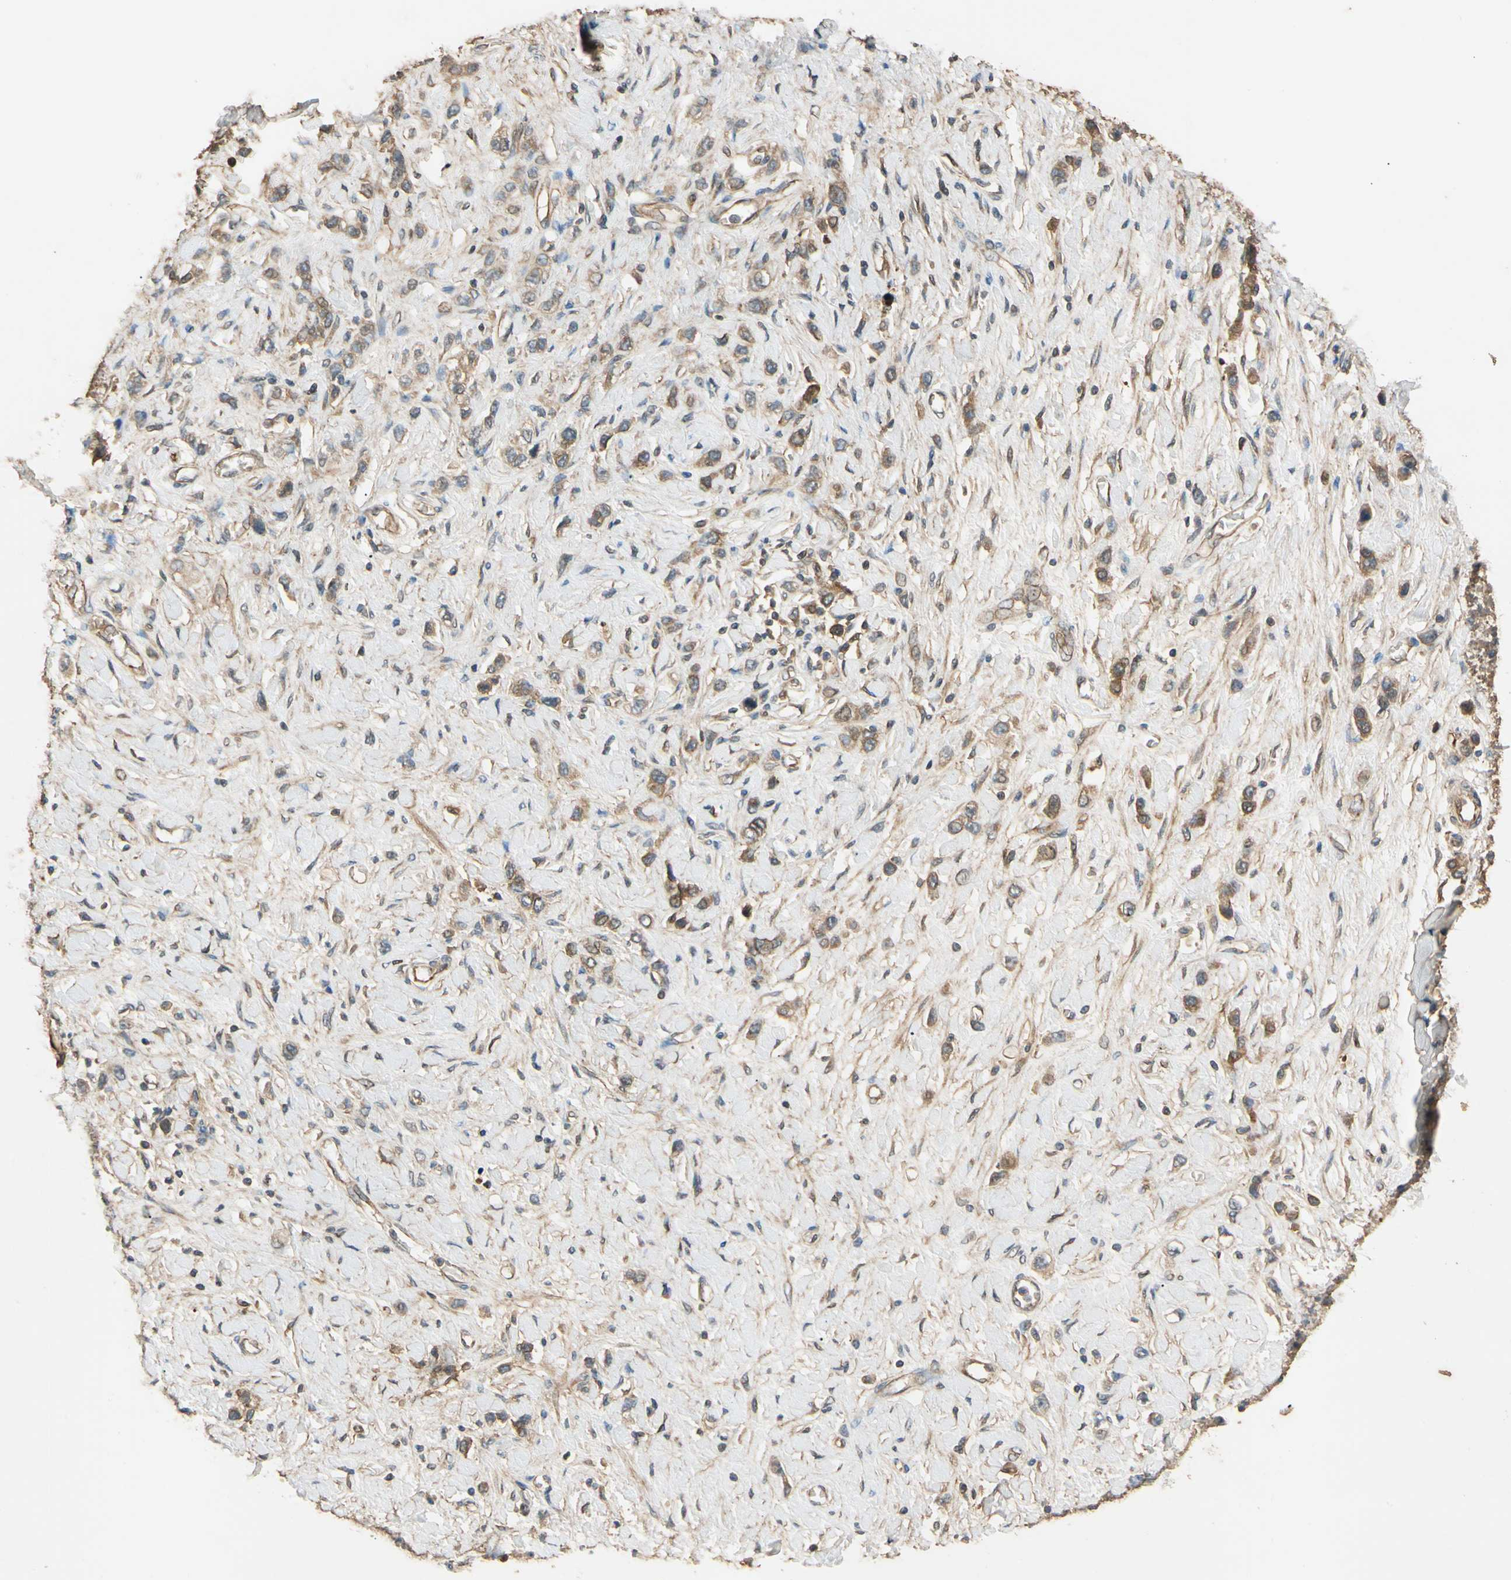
{"staining": {"intensity": "moderate", "quantity": ">75%", "location": "cytoplasmic/membranous"}, "tissue": "stomach cancer", "cell_type": "Tumor cells", "image_type": "cancer", "snomed": [{"axis": "morphology", "description": "Normal tissue, NOS"}, {"axis": "morphology", "description": "Adenocarcinoma, NOS"}, {"axis": "topography", "description": "Stomach, upper"}, {"axis": "topography", "description": "Stomach"}], "caption": "An image of stomach adenocarcinoma stained for a protein displays moderate cytoplasmic/membranous brown staining in tumor cells.", "gene": "MGRN1", "patient": {"sex": "female", "age": 65}}